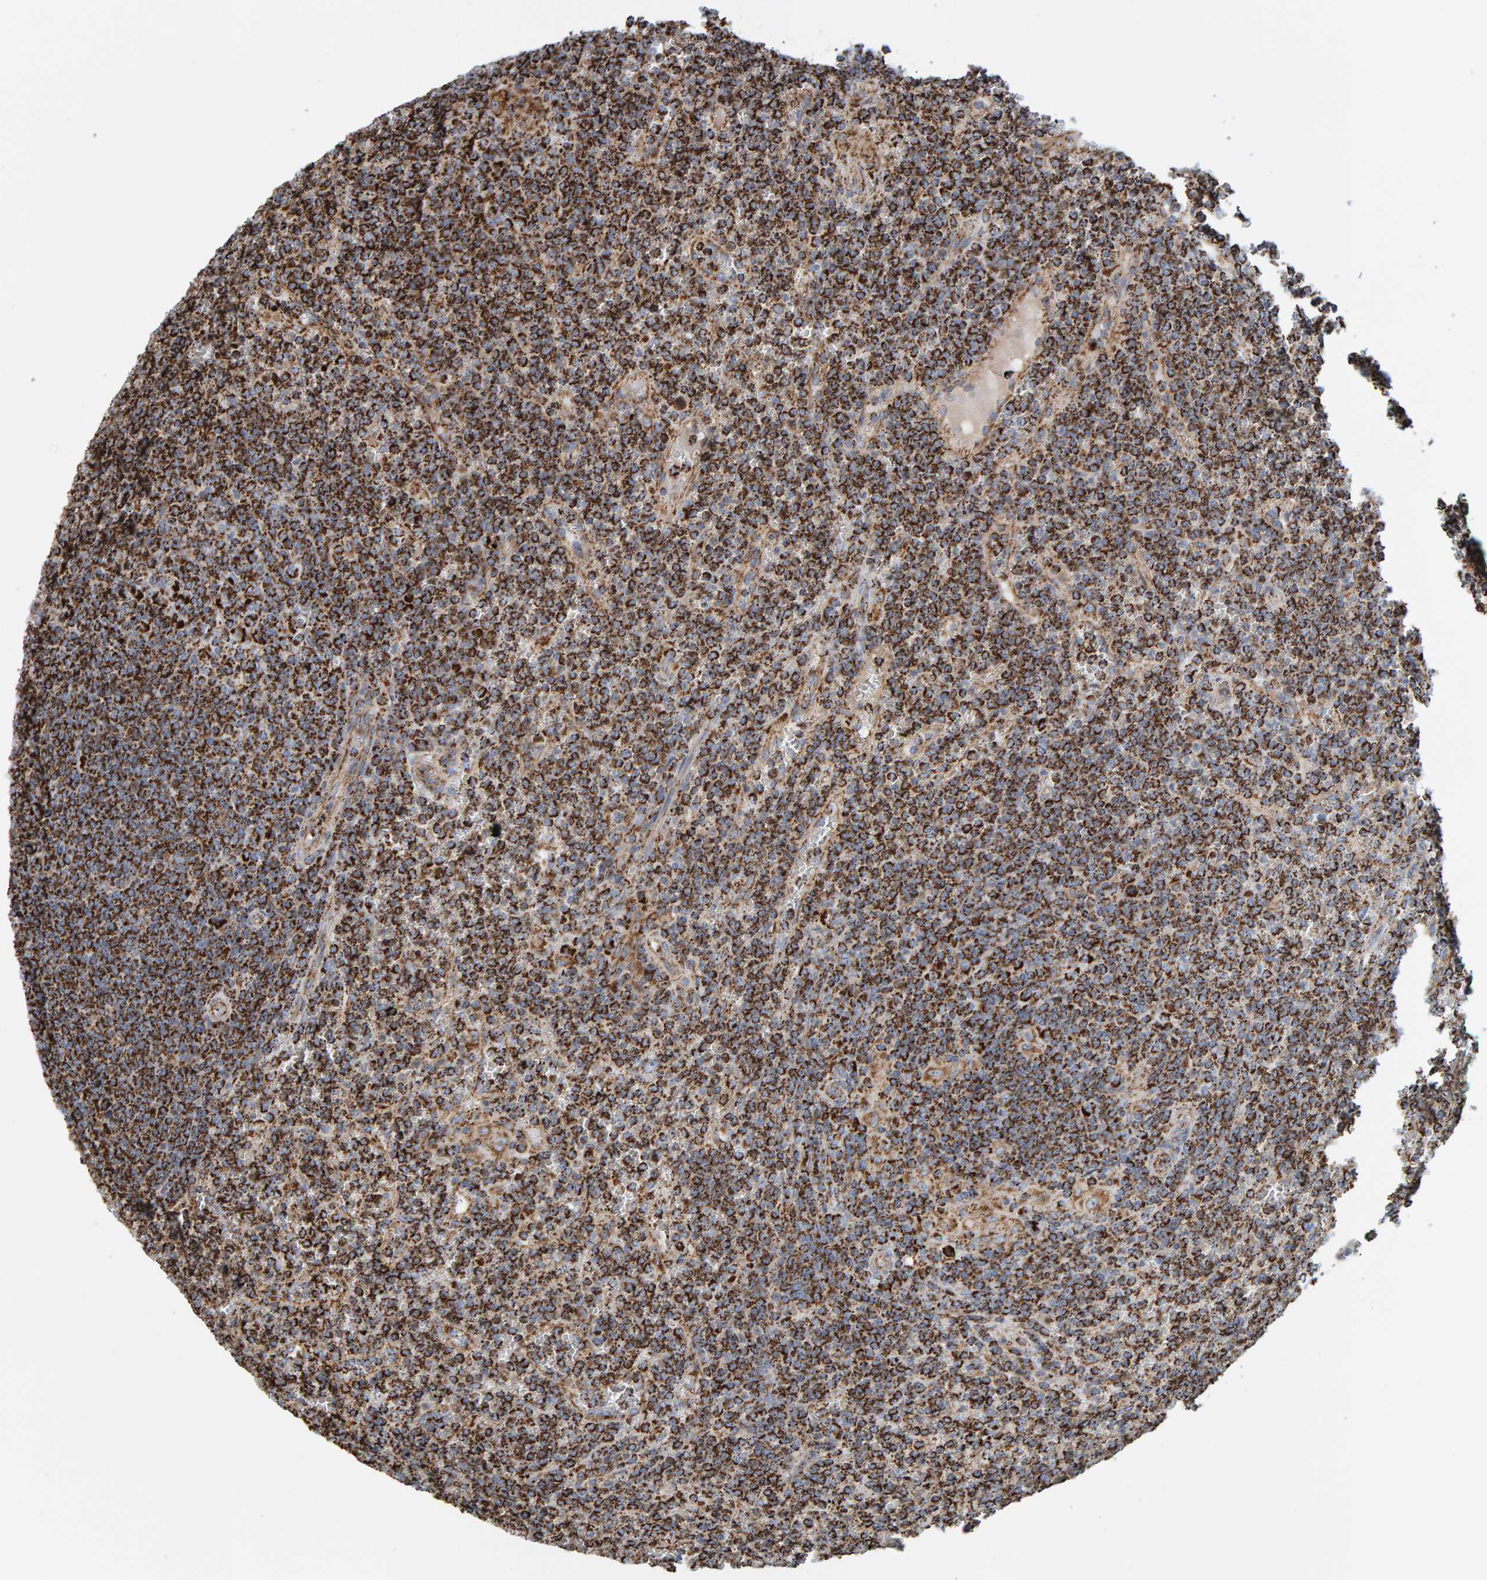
{"staining": {"intensity": "strong", "quantity": ">75%", "location": "cytoplasmic/membranous"}, "tissue": "lymphoma", "cell_type": "Tumor cells", "image_type": "cancer", "snomed": [{"axis": "morphology", "description": "Malignant lymphoma, non-Hodgkin's type, Low grade"}, {"axis": "topography", "description": "Spleen"}], "caption": "Low-grade malignant lymphoma, non-Hodgkin's type stained for a protein (brown) demonstrates strong cytoplasmic/membranous positive positivity in approximately >75% of tumor cells.", "gene": "MRPL45", "patient": {"sex": "female", "age": 19}}